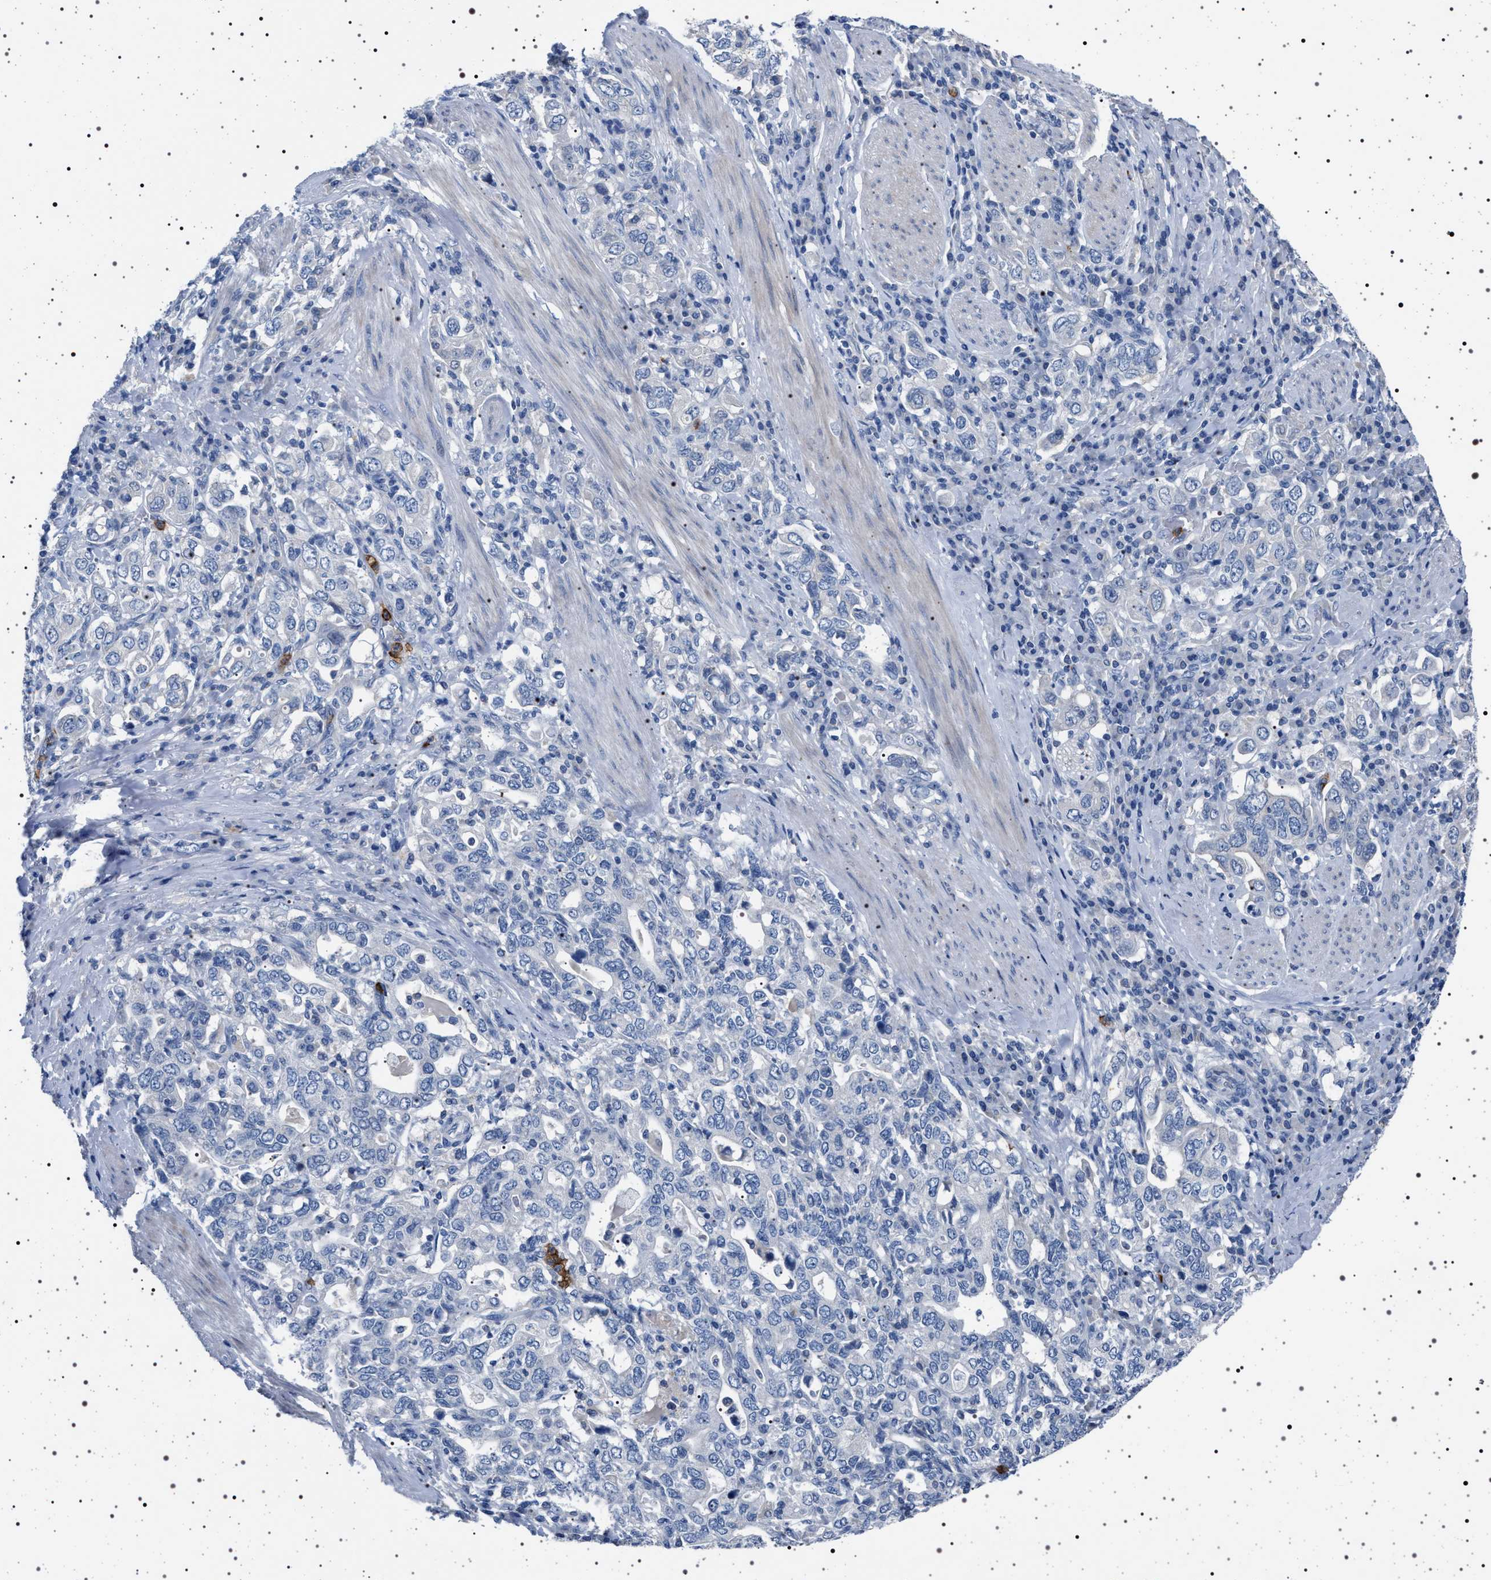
{"staining": {"intensity": "negative", "quantity": "none", "location": "none"}, "tissue": "stomach cancer", "cell_type": "Tumor cells", "image_type": "cancer", "snomed": [{"axis": "morphology", "description": "Adenocarcinoma, NOS"}, {"axis": "topography", "description": "Stomach, upper"}], "caption": "A photomicrograph of stomach adenocarcinoma stained for a protein exhibits no brown staining in tumor cells. The staining was performed using DAB (3,3'-diaminobenzidine) to visualize the protein expression in brown, while the nuclei were stained in blue with hematoxylin (Magnification: 20x).", "gene": "NAT9", "patient": {"sex": "male", "age": 62}}